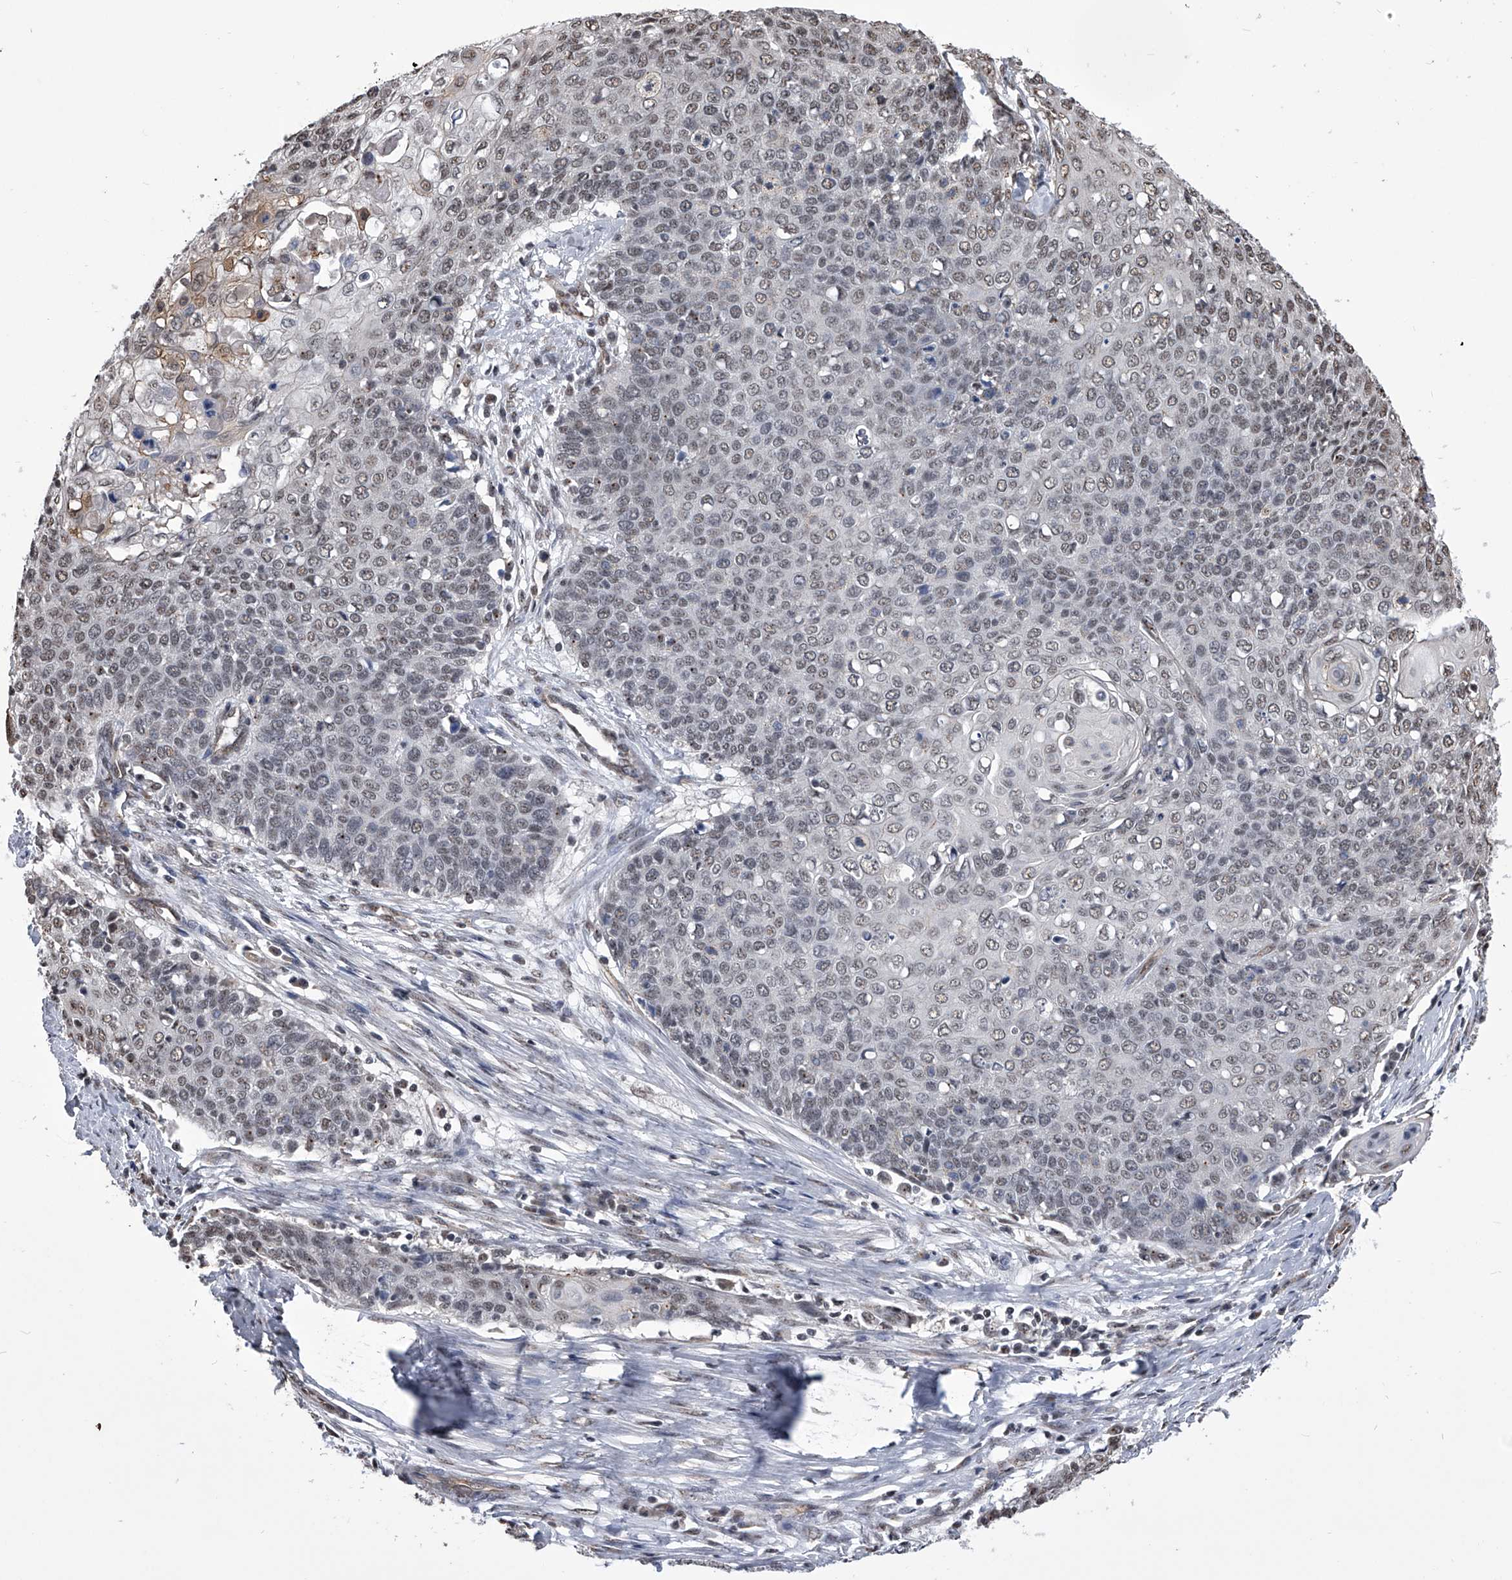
{"staining": {"intensity": "weak", "quantity": "25%-75%", "location": "nuclear"}, "tissue": "cervical cancer", "cell_type": "Tumor cells", "image_type": "cancer", "snomed": [{"axis": "morphology", "description": "Squamous cell carcinoma, NOS"}, {"axis": "topography", "description": "Cervix"}], "caption": "IHC image of squamous cell carcinoma (cervical) stained for a protein (brown), which exhibits low levels of weak nuclear positivity in approximately 25%-75% of tumor cells.", "gene": "ZNF76", "patient": {"sex": "female", "age": 39}}